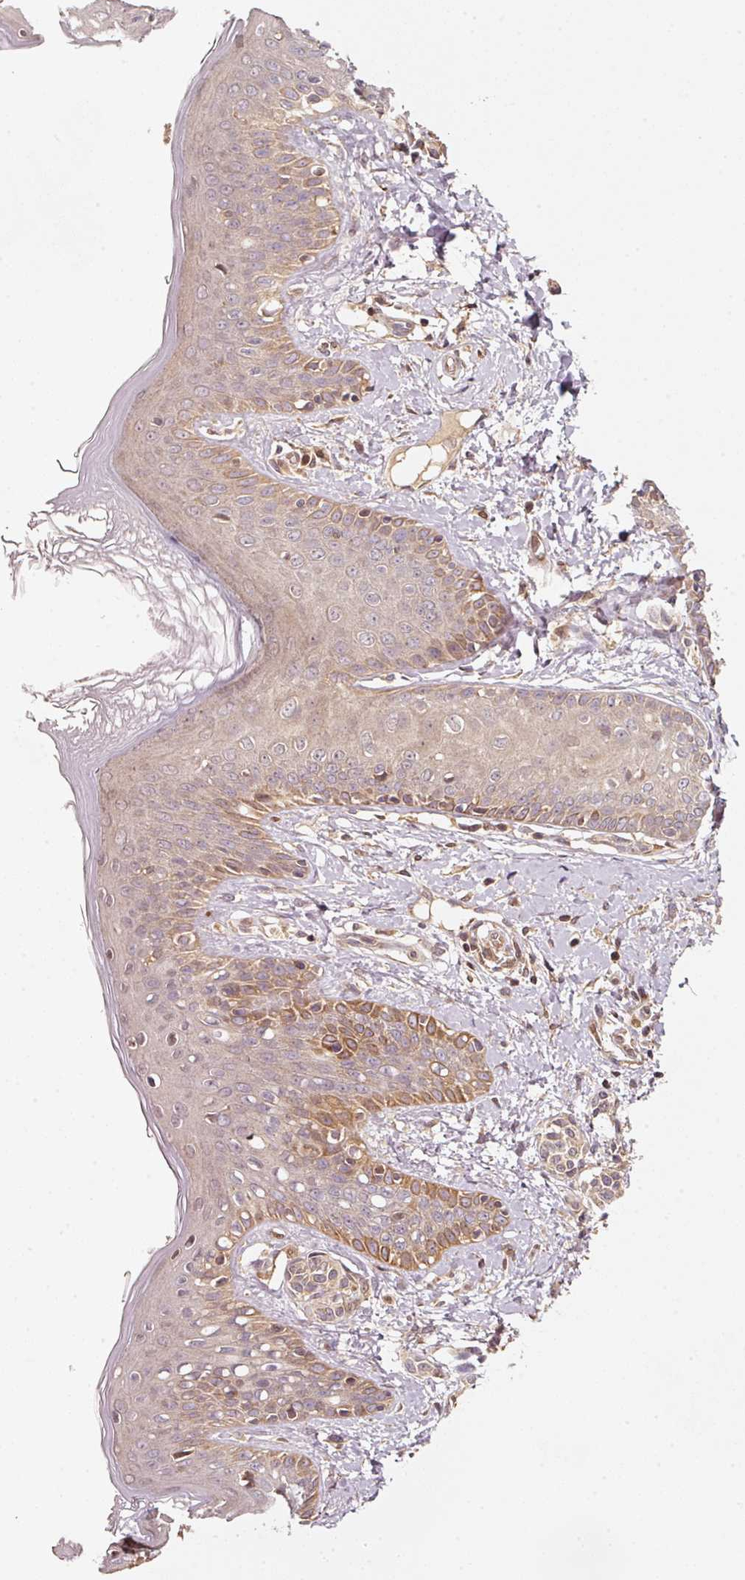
{"staining": {"intensity": "moderate", "quantity": ">75%", "location": "cytoplasmic/membranous"}, "tissue": "skin", "cell_type": "Fibroblasts", "image_type": "normal", "snomed": [{"axis": "morphology", "description": "Normal tissue, NOS"}, {"axis": "topography", "description": "Skin"}], "caption": "This is an image of immunohistochemistry staining of normal skin, which shows moderate expression in the cytoplasmic/membranous of fibroblasts.", "gene": "RRAS2", "patient": {"sex": "male", "age": 16}}